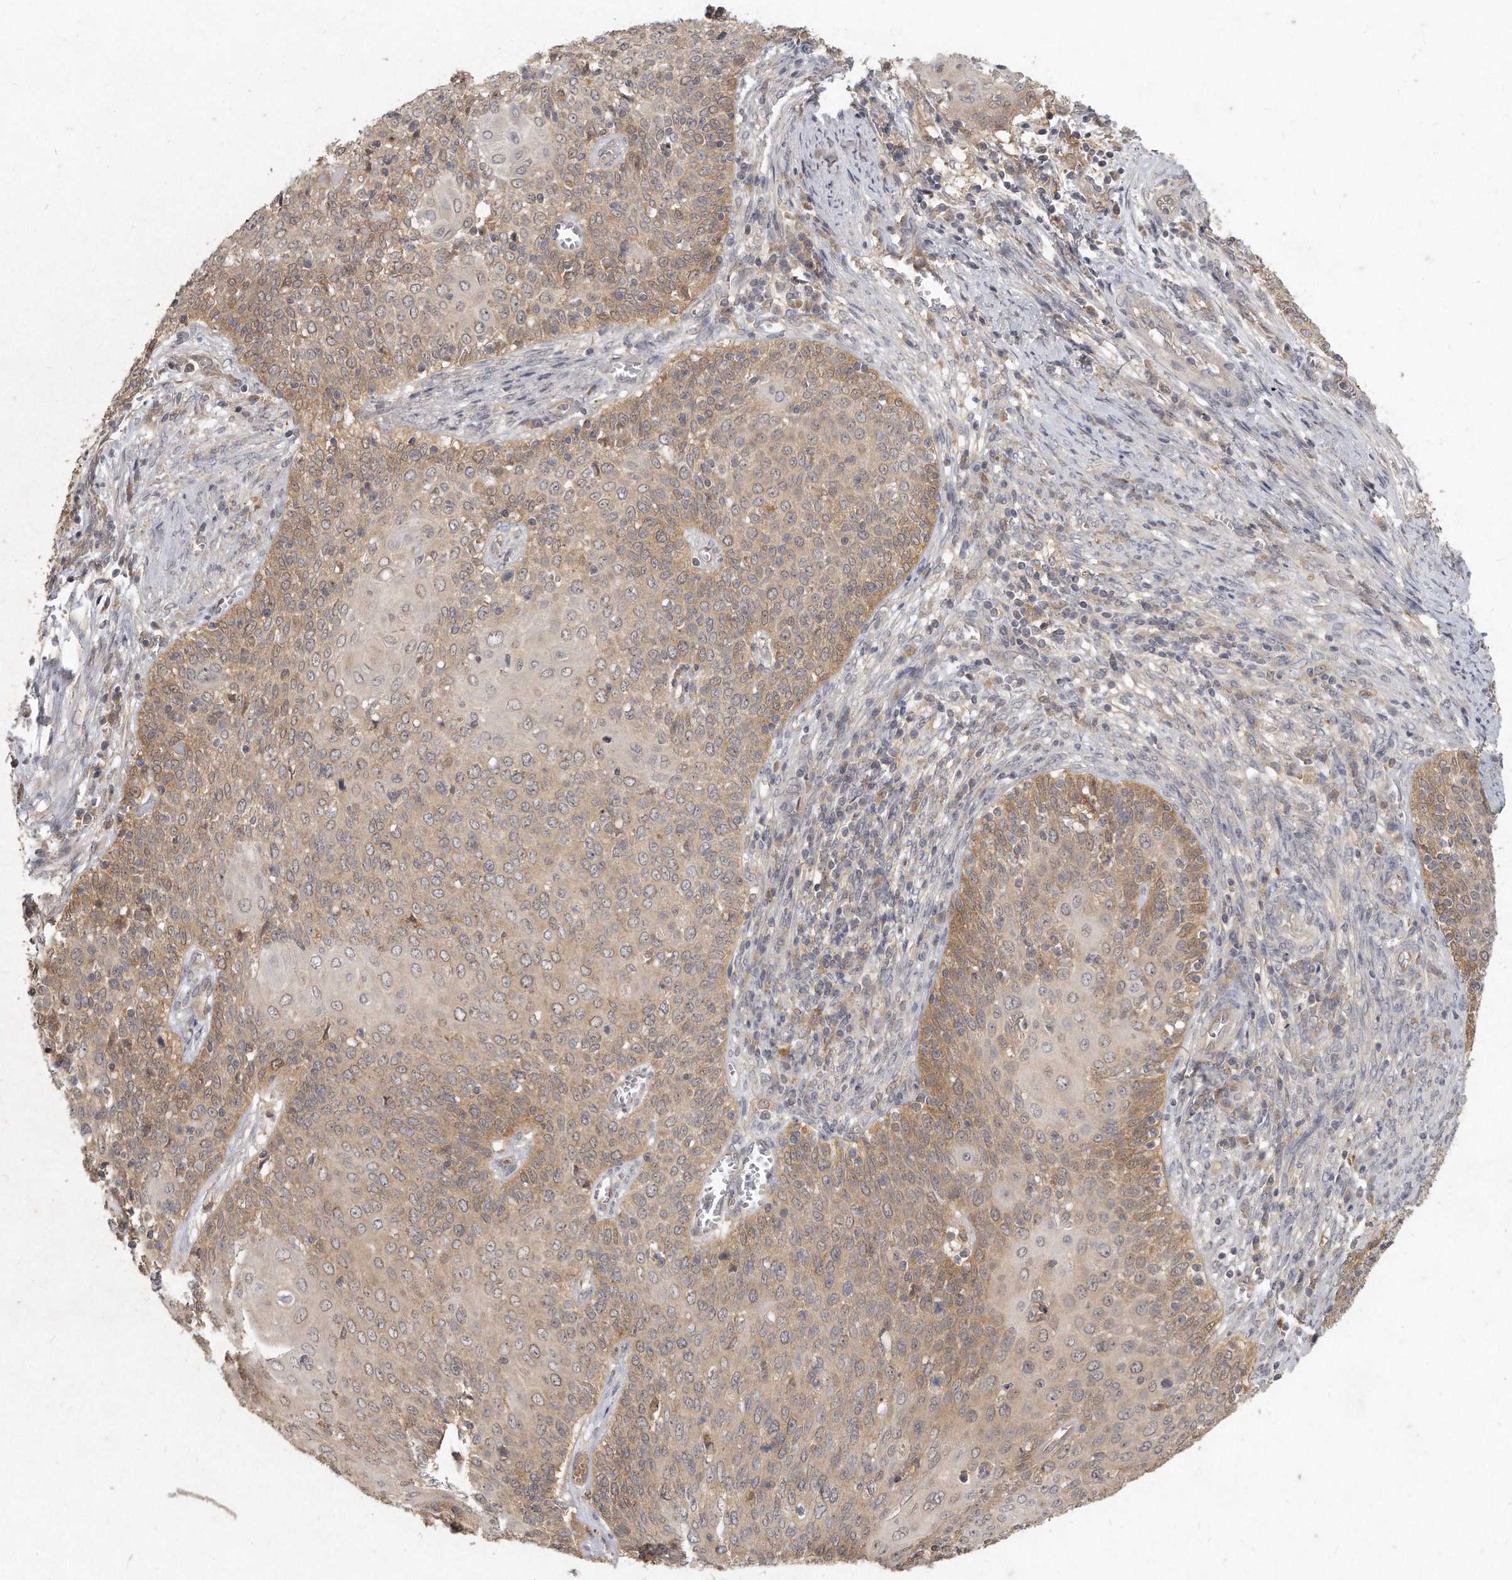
{"staining": {"intensity": "moderate", "quantity": ">75%", "location": "cytoplasmic/membranous"}, "tissue": "cervical cancer", "cell_type": "Tumor cells", "image_type": "cancer", "snomed": [{"axis": "morphology", "description": "Squamous cell carcinoma, NOS"}, {"axis": "topography", "description": "Cervix"}], "caption": "Immunohistochemical staining of human cervical cancer shows moderate cytoplasmic/membranous protein staining in approximately >75% of tumor cells.", "gene": "LGALS8", "patient": {"sex": "female", "age": 39}}